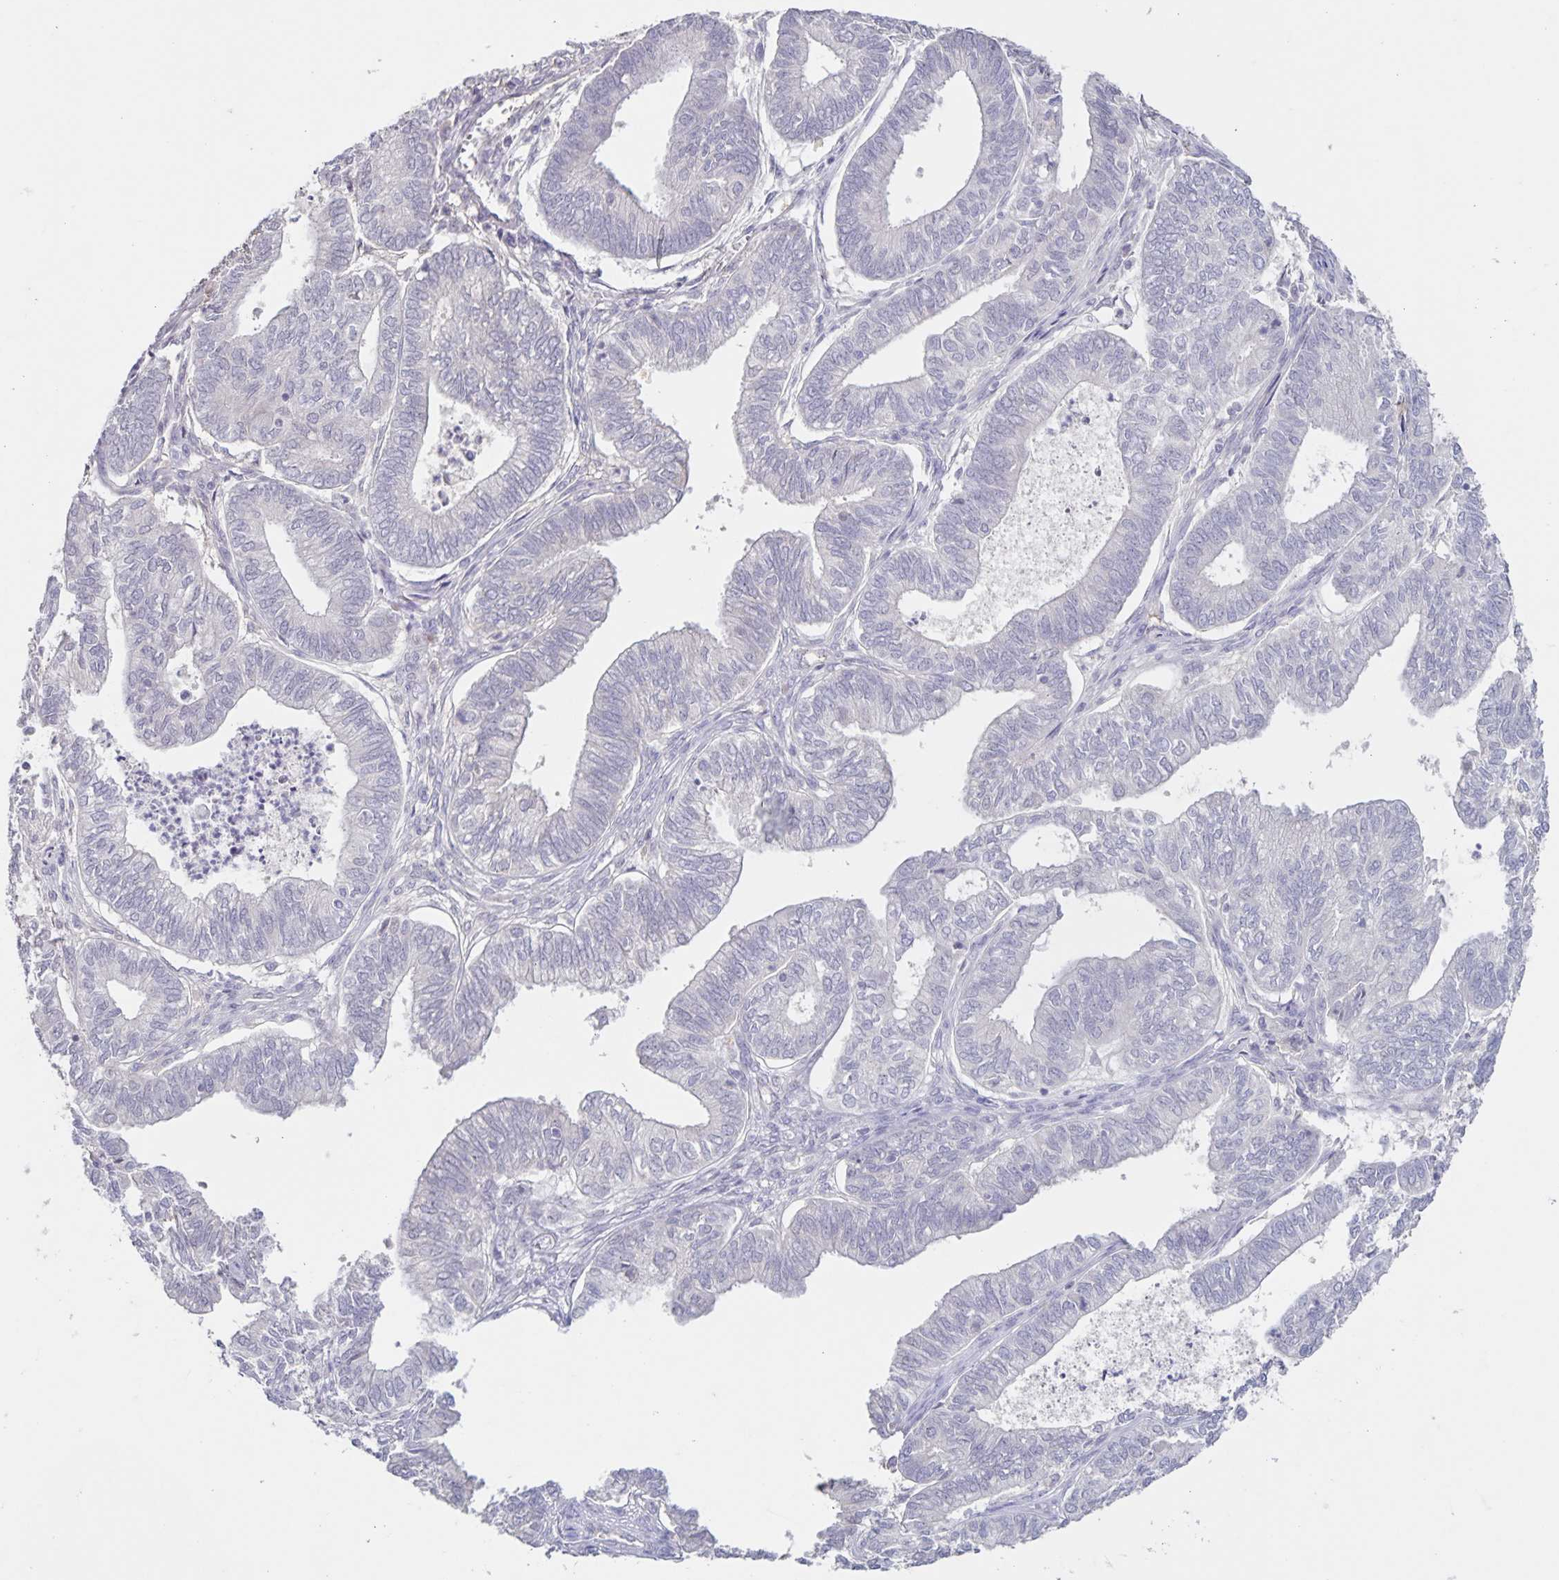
{"staining": {"intensity": "negative", "quantity": "none", "location": "none"}, "tissue": "ovarian cancer", "cell_type": "Tumor cells", "image_type": "cancer", "snomed": [{"axis": "morphology", "description": "Carcinoma, endometroid"}, {"axis": "topography", "description": "Ovary"}], "caption": "Immunohistochemistry (IHC) micrograph of neoplastic tissue: ovarian cancer stained with DAB (3,3'-diaminobenzidine) shows no significant protein expression in tumor cells.", "gene": "INSL5", "patient": {"sex": "female", "age": 64}}